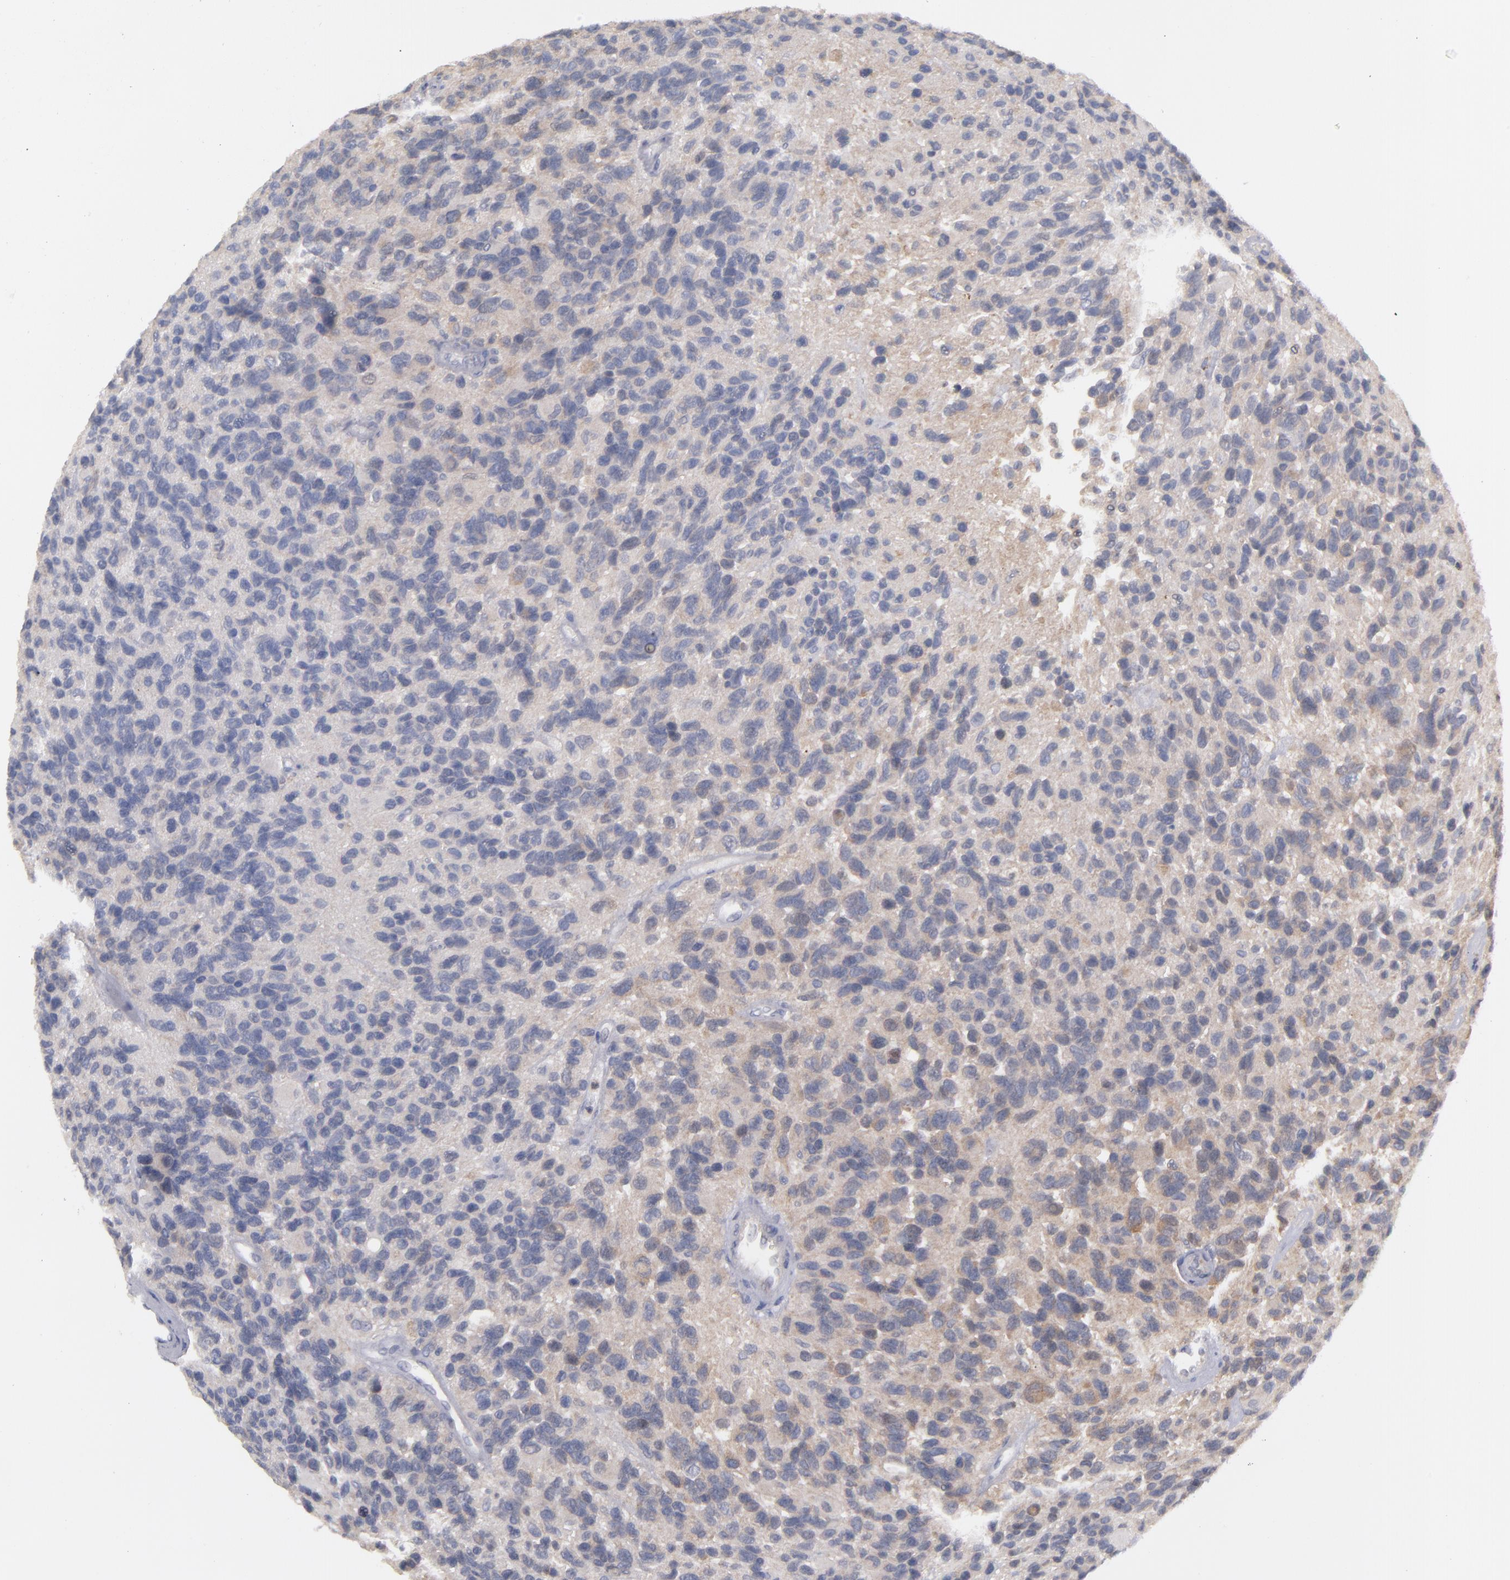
{"staining": {"intensity": "weak", "quantity": ">75%", "location": "cytoplasmic/membranous"}, "tissue": "glioma", "cell_type": "Tumor cells", "image_type": "cancer", "snomed": [{"axis": "morphology", "description": "Glioma, malignant, High grade"}, {"axis": "topography", "description": "Brain"}], "caption": "Protein analysis of malignant glioma (high-grade) tissue demonstrates weak cytoplasmic/membranous expression in approximately >75% of tumor cells.", "gene": "MTHFD1", "patient": {"sex": "male", "age": 77}}